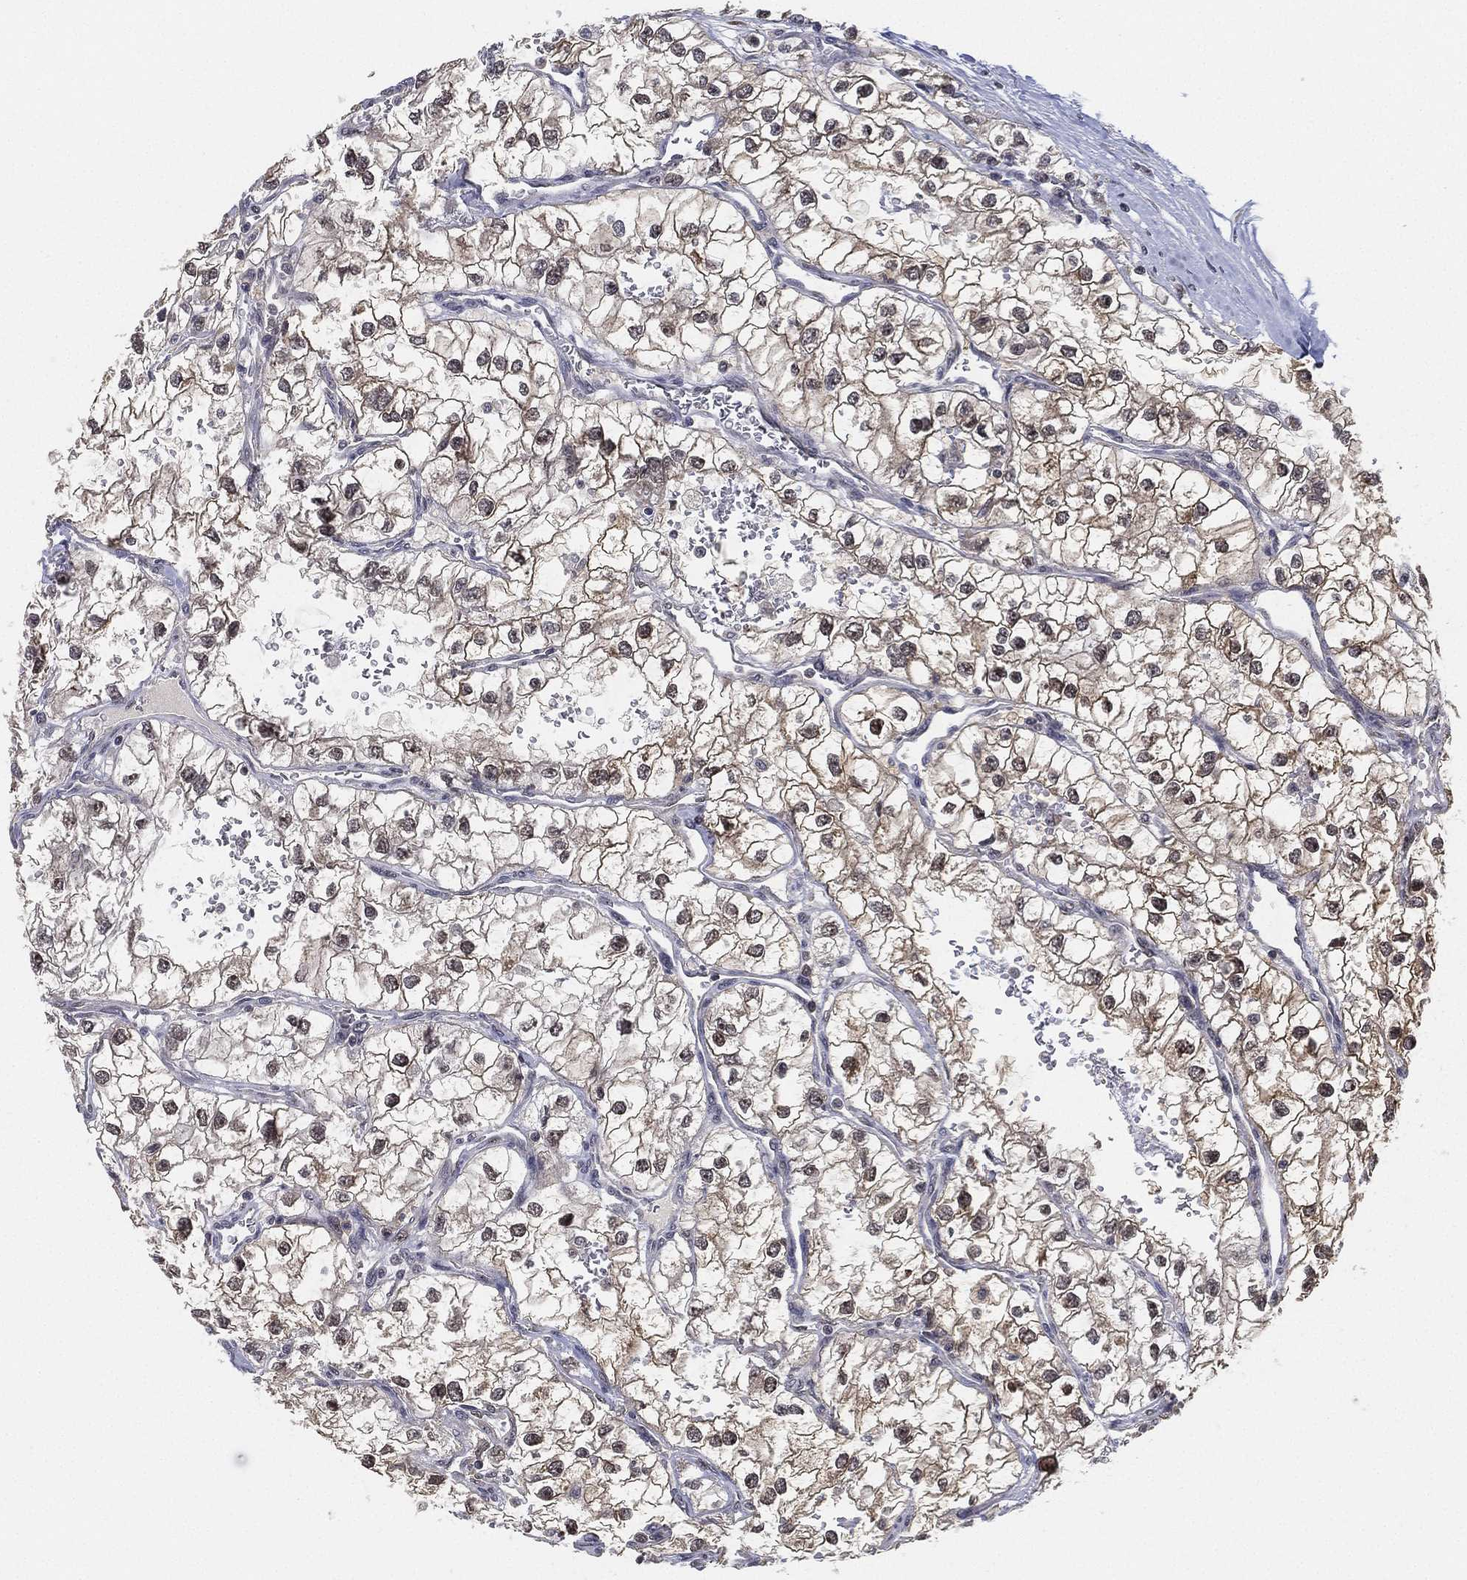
{"staining": {"intensity": "moderate", "quantity": ">75%", "location": "cytoplasmic/membranous,nuclear"}, "tissue": "renal cancer", "cell_type": "Tumor cells", "image_type": "cancer", "snomed": [{"axis": "morphology", "description": "Adenocarcinoma, NOS"}, {"axis": "topography", "description": "Kidney"}], "caption": "The immunohistochemical stain labels moderate cytoplasmic/membranous and nuclear positivity in tumor cells of renal cancer tissue. (IHC, brightfield microscopy, high magnification).", "gene": "PPP1R16B", "patient": {"sex": "male", "age": 59}}